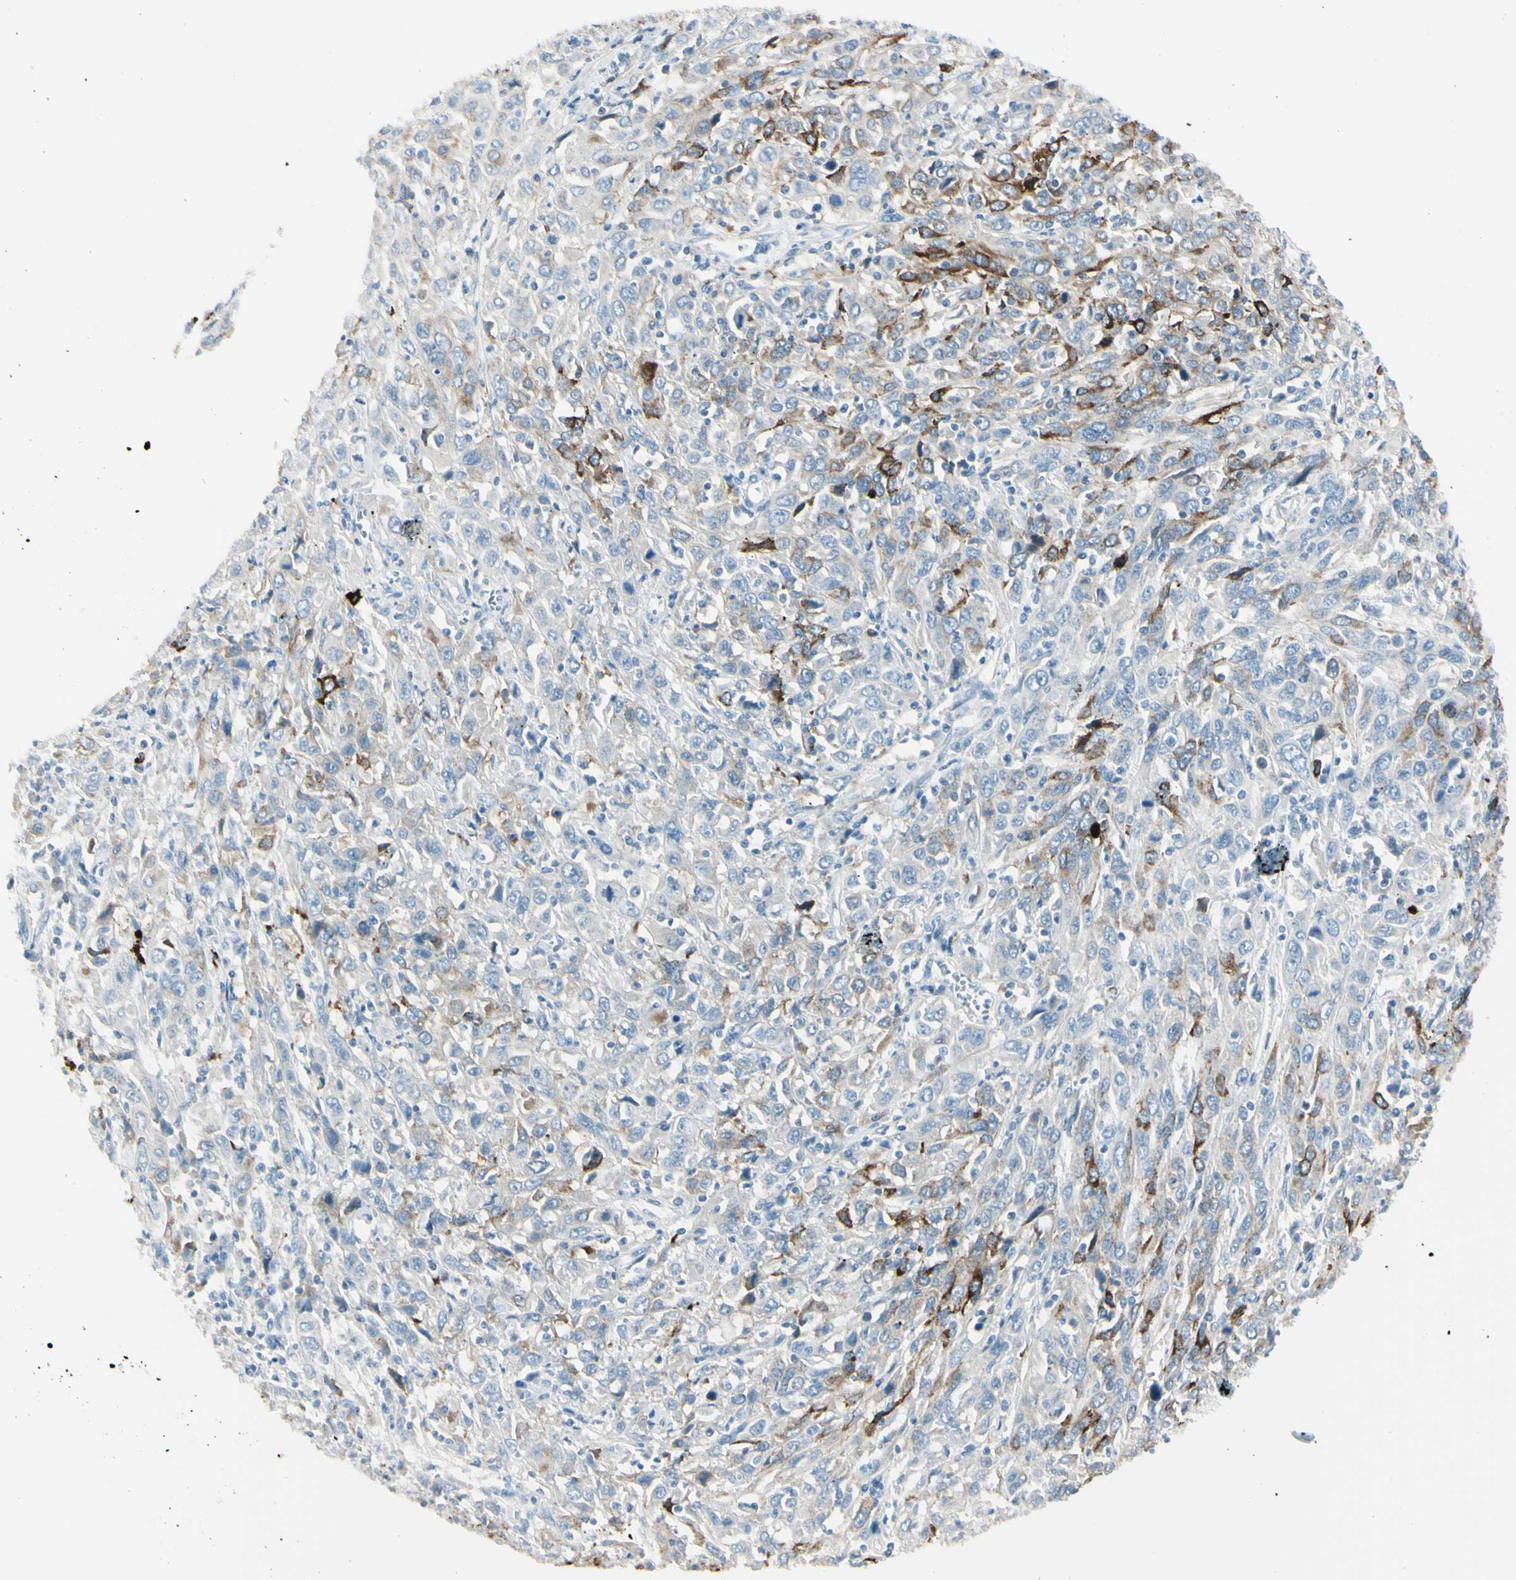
{"staining": {"intensity": "strong", "quantity": "<25%", "location": "cytoplasmic/membranous"}, "tissue": "cervical cancer", "cell_type": "Tumor cells", "image_type": "cancer", "snomed": [{"axis": "morphology", "description": "Squamous cell carcinoma, NOS"}, {"axis": "topography", "description": "Cervix"}], "caption": "The photomicrograph displays a brown stain indicating the presence of a protein in the cytoplasmic/membranous of tumor cells in squamous cell carcinoma (cervical). The protein of interest is shown in brown color, while the nuclei are stained blue.", "gene": "DLG4", "patient": {"sex": "female", "age": 46}}